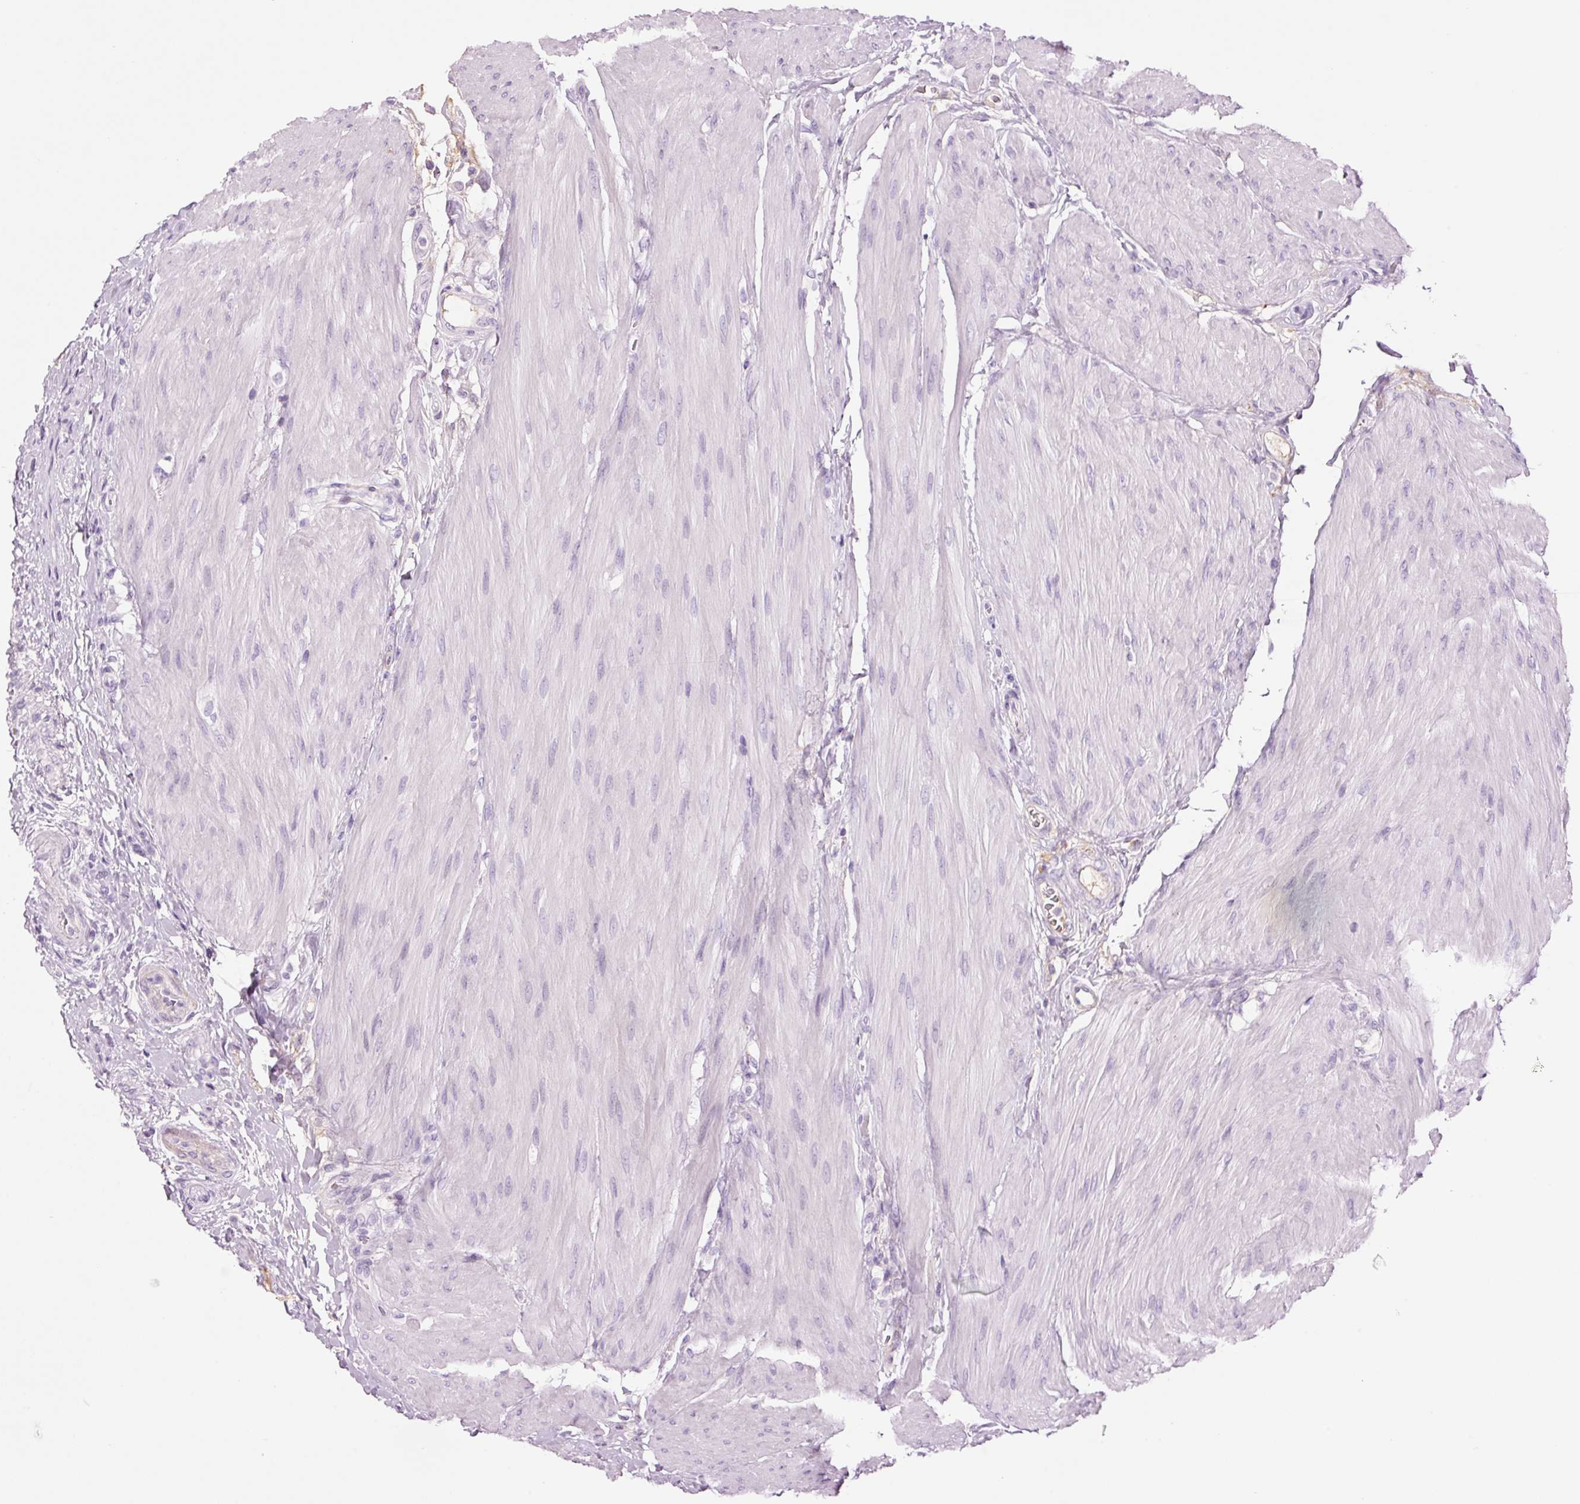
{"staining": {"intensity": "negative", "quantity": "none", "location": "none"}, "tissue": "urothelial cancer", "cell_type": "Tumor cells", "image_type": "cancer", "snomed": [{"axis": "morphology", "description": "Urothelial carcinoma, High grade"}, {"axis": "topography", "description": "Urinary bladder"}], "caption": "High magnification brightfield microscopy of high-grade urothelial carcinoma stained with DAB (3,3'-diaminobenzidine) (brown) and counterstained with hematoxylin (blue): tumor cells show no significant positivity.", "gene": "KLF1", "patient": {"sex": "male", "age": 50}}